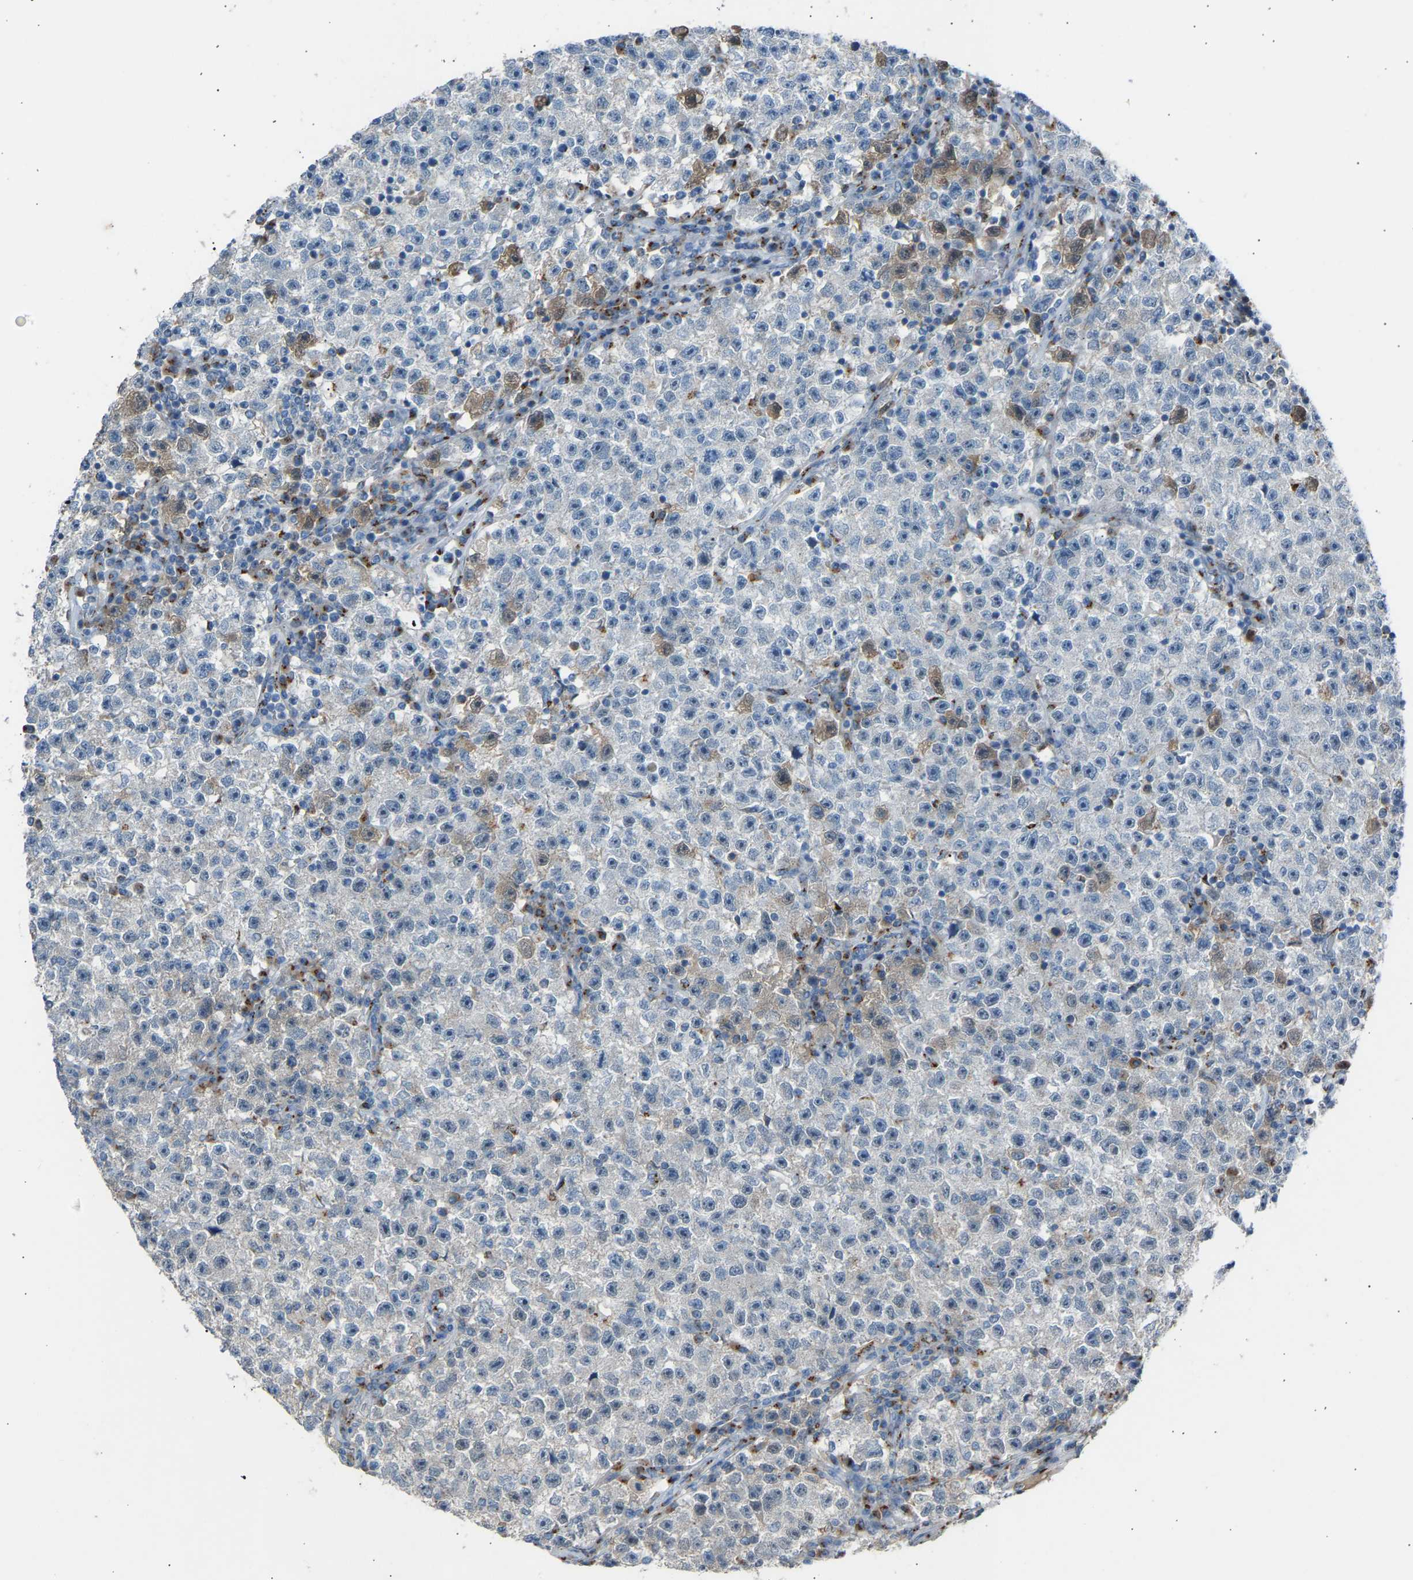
{"staining": {"intensity": "negative", "quantity": "none", "location": "none"}, "tissue": "testis cancer", "cell_type": "Tumor cells", "image_type": "cancer", "snomed": [{"axis": "morphology", "description": "Seminoma, NOS"}, {"axis": "topography", "description": "Testis"}], "caption": "IHC micrograph of human seminoma (testis) stained for a protein (brown), which displays no expression in tumor cells.", "gene": "CYREN", "patient": {"sex": "male", "age": 22}}